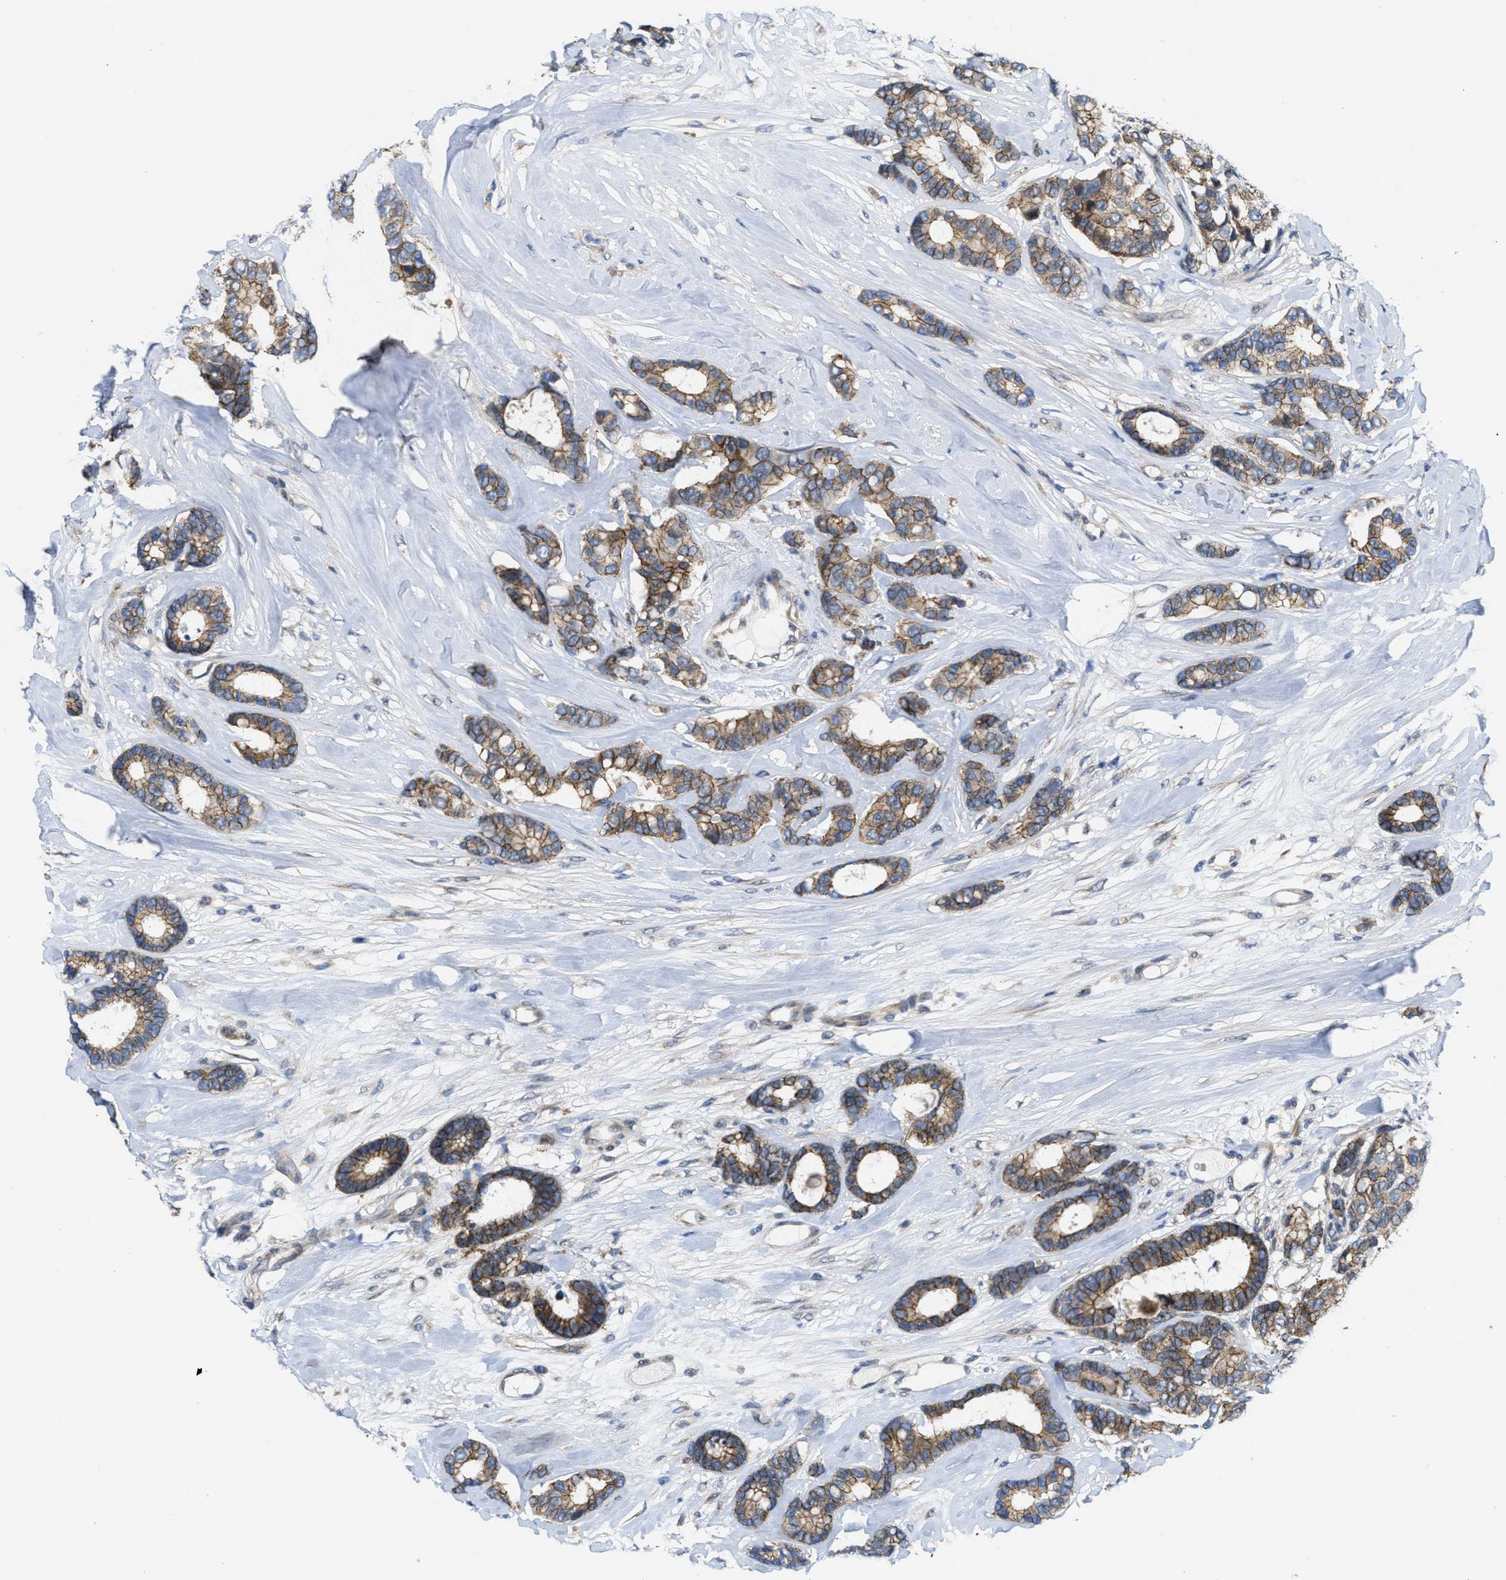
{"staining": {"intensity": "moderate", "quantity": ">75%", "location": "cytoplasmic/membranous"}, "tissue": "breast cancer", "cell_type": "Tumor cells", "image_type": "cancer", "snomed": [{"axis": "morphology", "description": "Duct carcinoma"}, {"axis": "topography", "description": "Breast"}], "caption": "Moderate cytoplasmic/membranous positivity is seen in about >75% of tumor cells in breast cancer (intraductal carcinoma).", "gene": "CDPF1", "patient": {"sex": "female", "age": 87}}